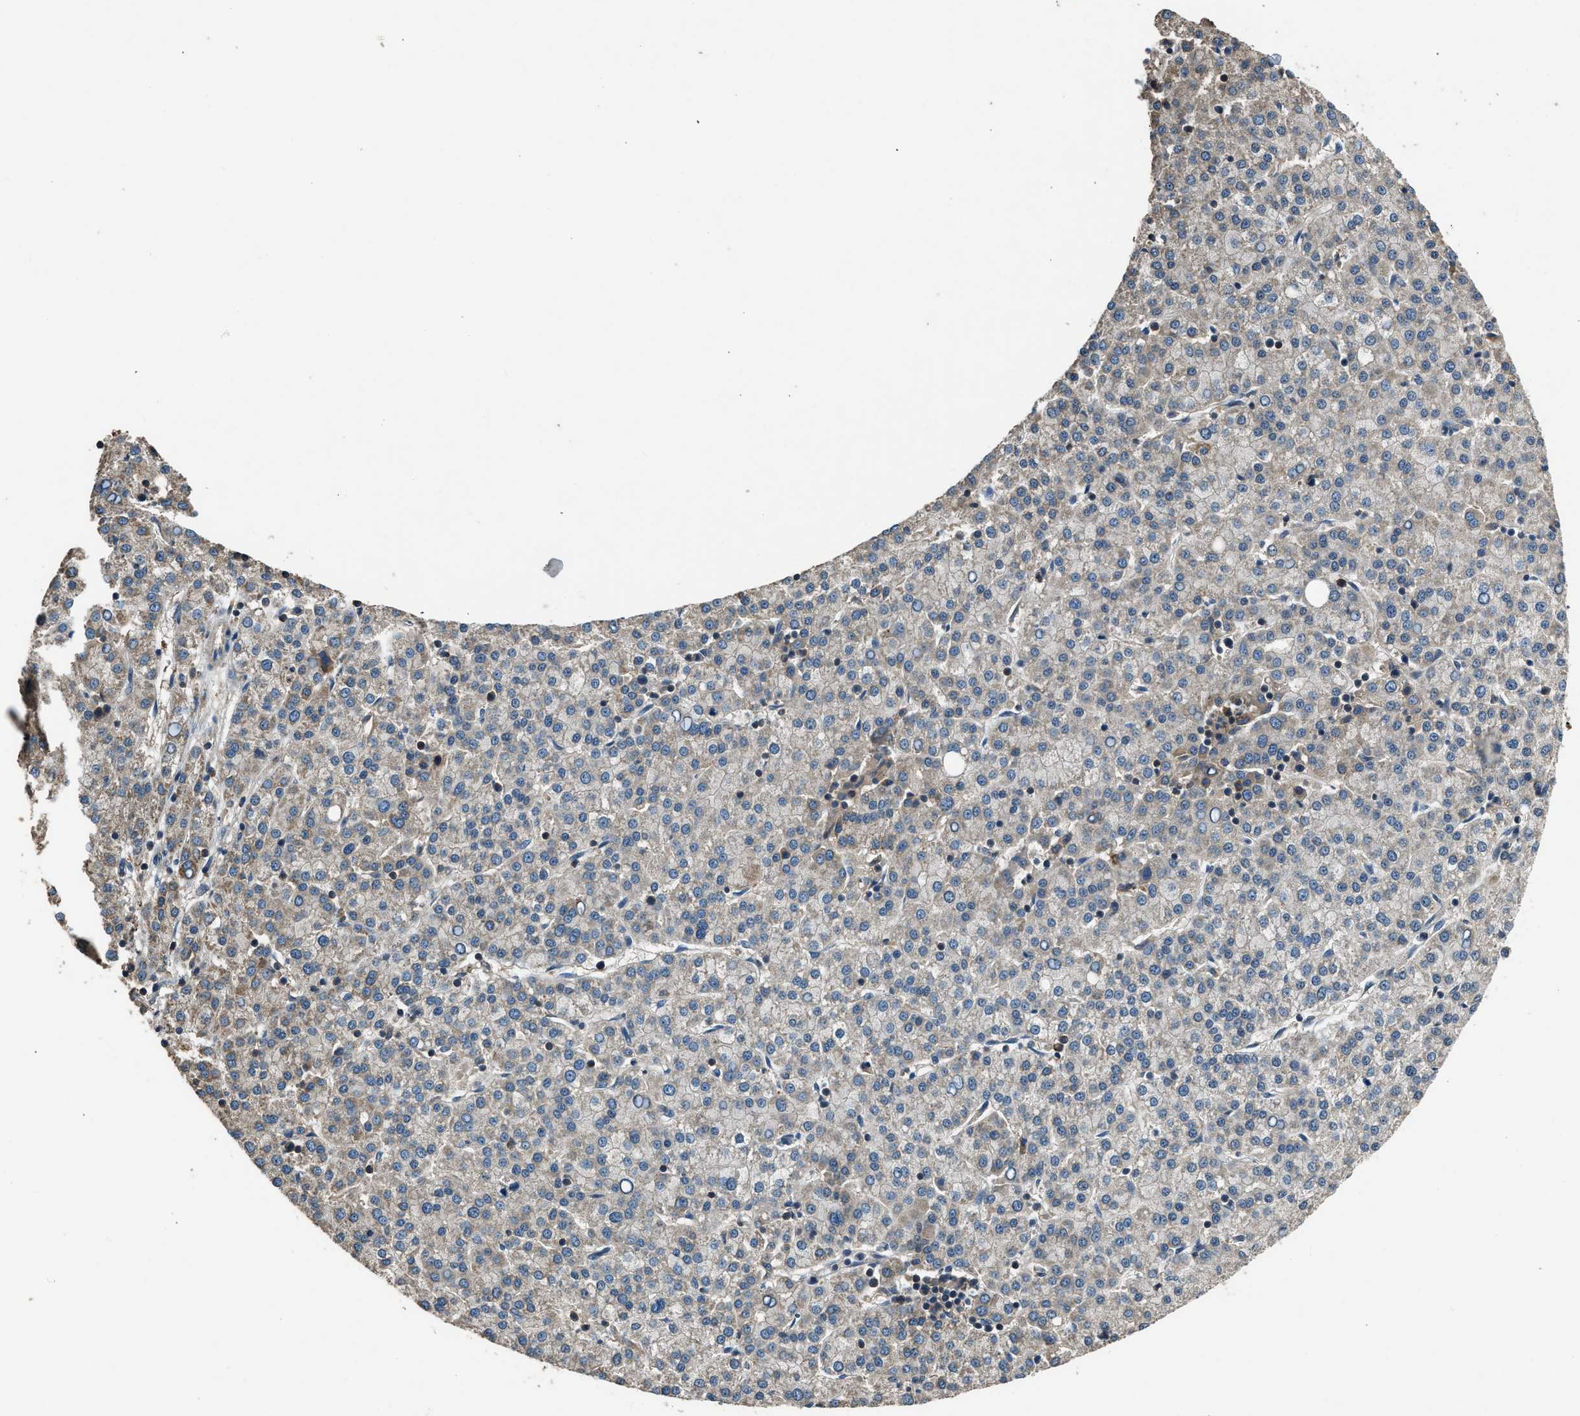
{"staining": {"intensity": "weak", "quantity": "<25%", "location": "cytoplasmic/membranous"}, "tissue": "liver cancer", "cell_type": "Tumor cells", "image_type": "cancer", "snomed": [{"axis": "morphology", "description": "Carcinoma, Hepatocellular, NOS"}, {"axis": "topography", "description": "Liver"}], "caption": "An IHC micrograph of liver hepatocellular carcinoma is shown. There is no staining in tumor cells of liver hepatocellular carcinoma.", "gene": "SLC15A4", "patient": {"sex": "female", "age": 58}}